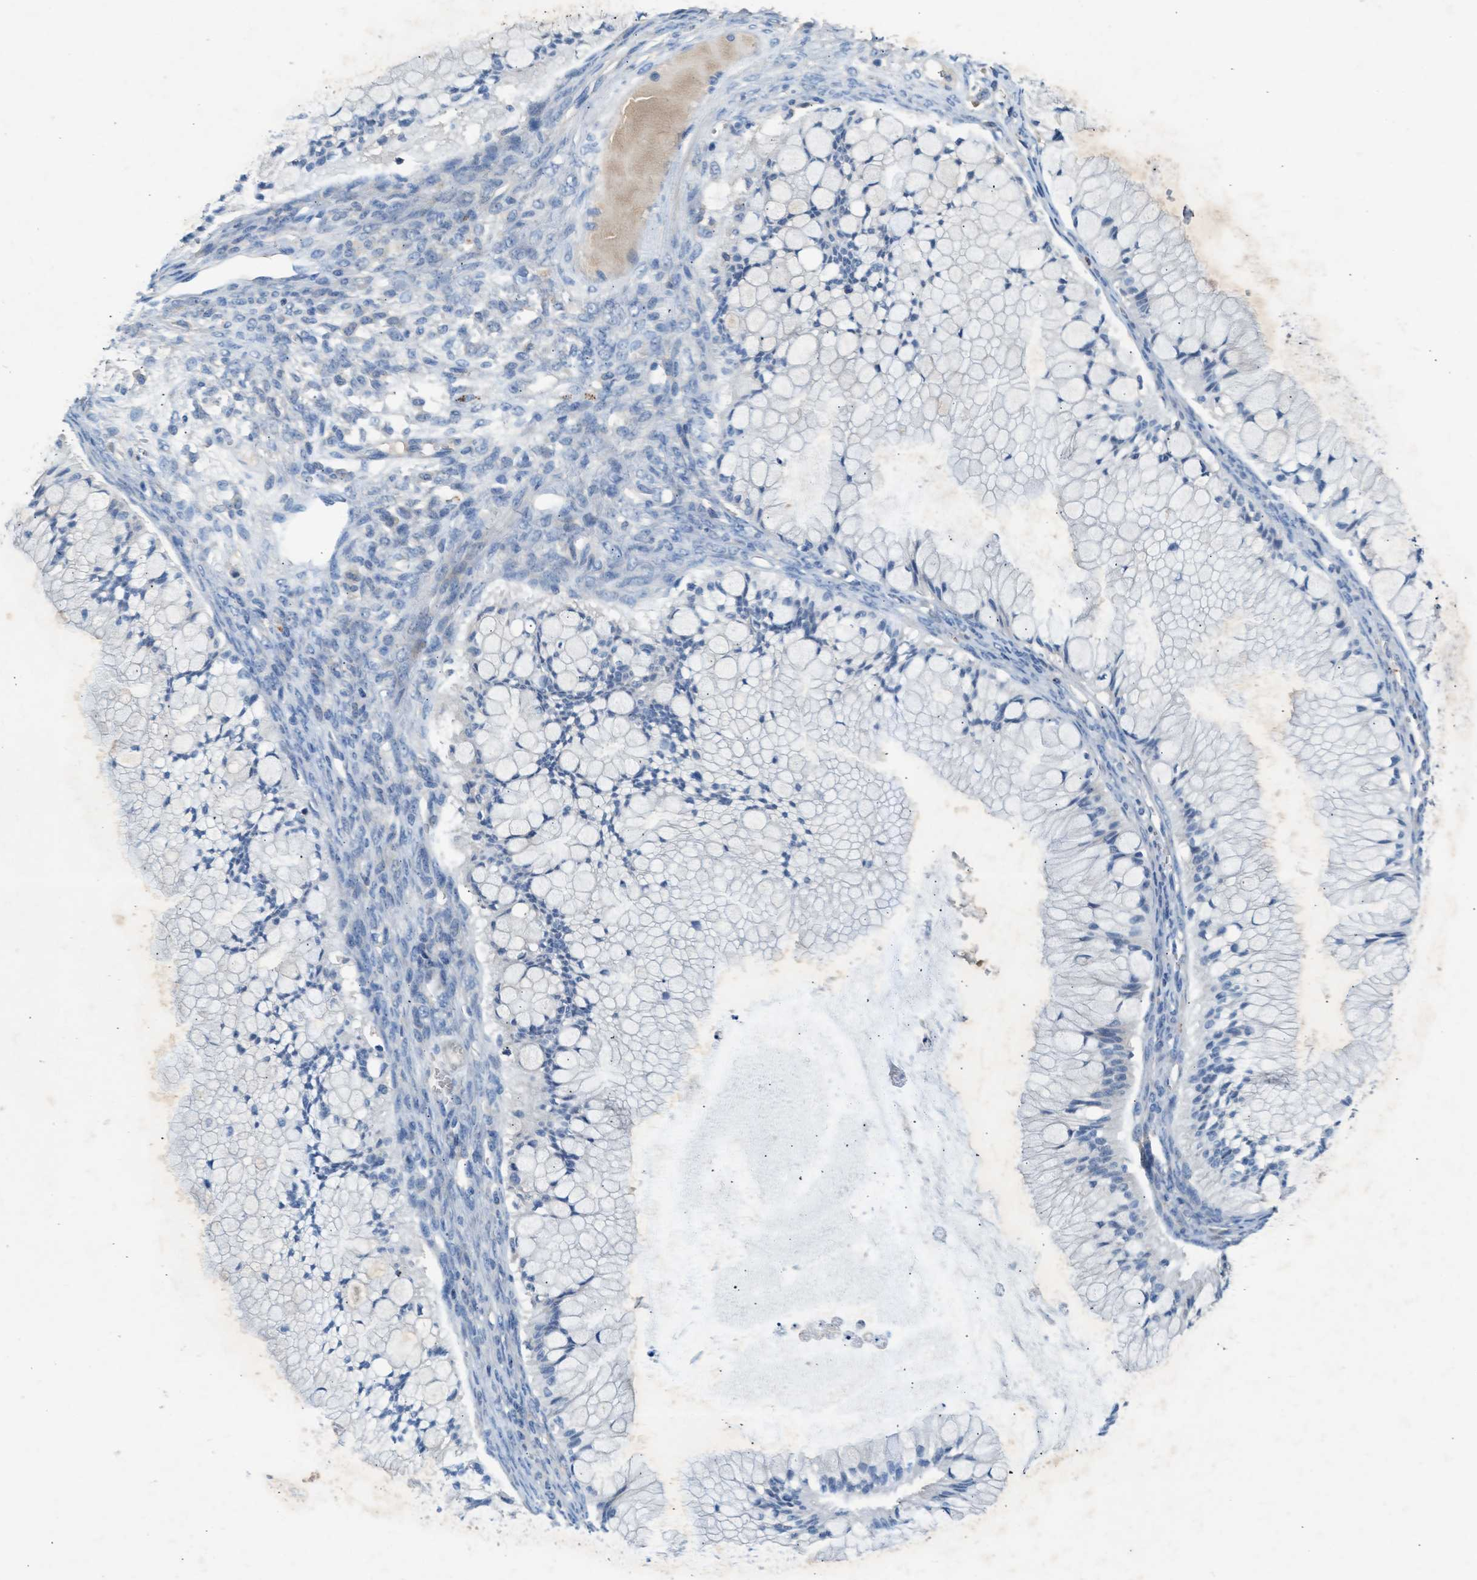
{"staining": {"intensity": "negative", "quantity": "none", "location": "none"}, "tissue": "ovarian cancer", "cell_type": "Tumor cells", "image_type": "cancer", "snomed": [{"axis": "morphology", "description": "Cystadenocarcinoma, mucinous, NOS"}, {"axis": "topography", "description": "Ovary"}], "caption": "DAB immunohistochemical staining of mucinous cystadenocarcinoma (ovarian) shows no significant staining in tumor cells.", "gene": "RWDD2B", "patient": {"sex": "female", "age": 57}}